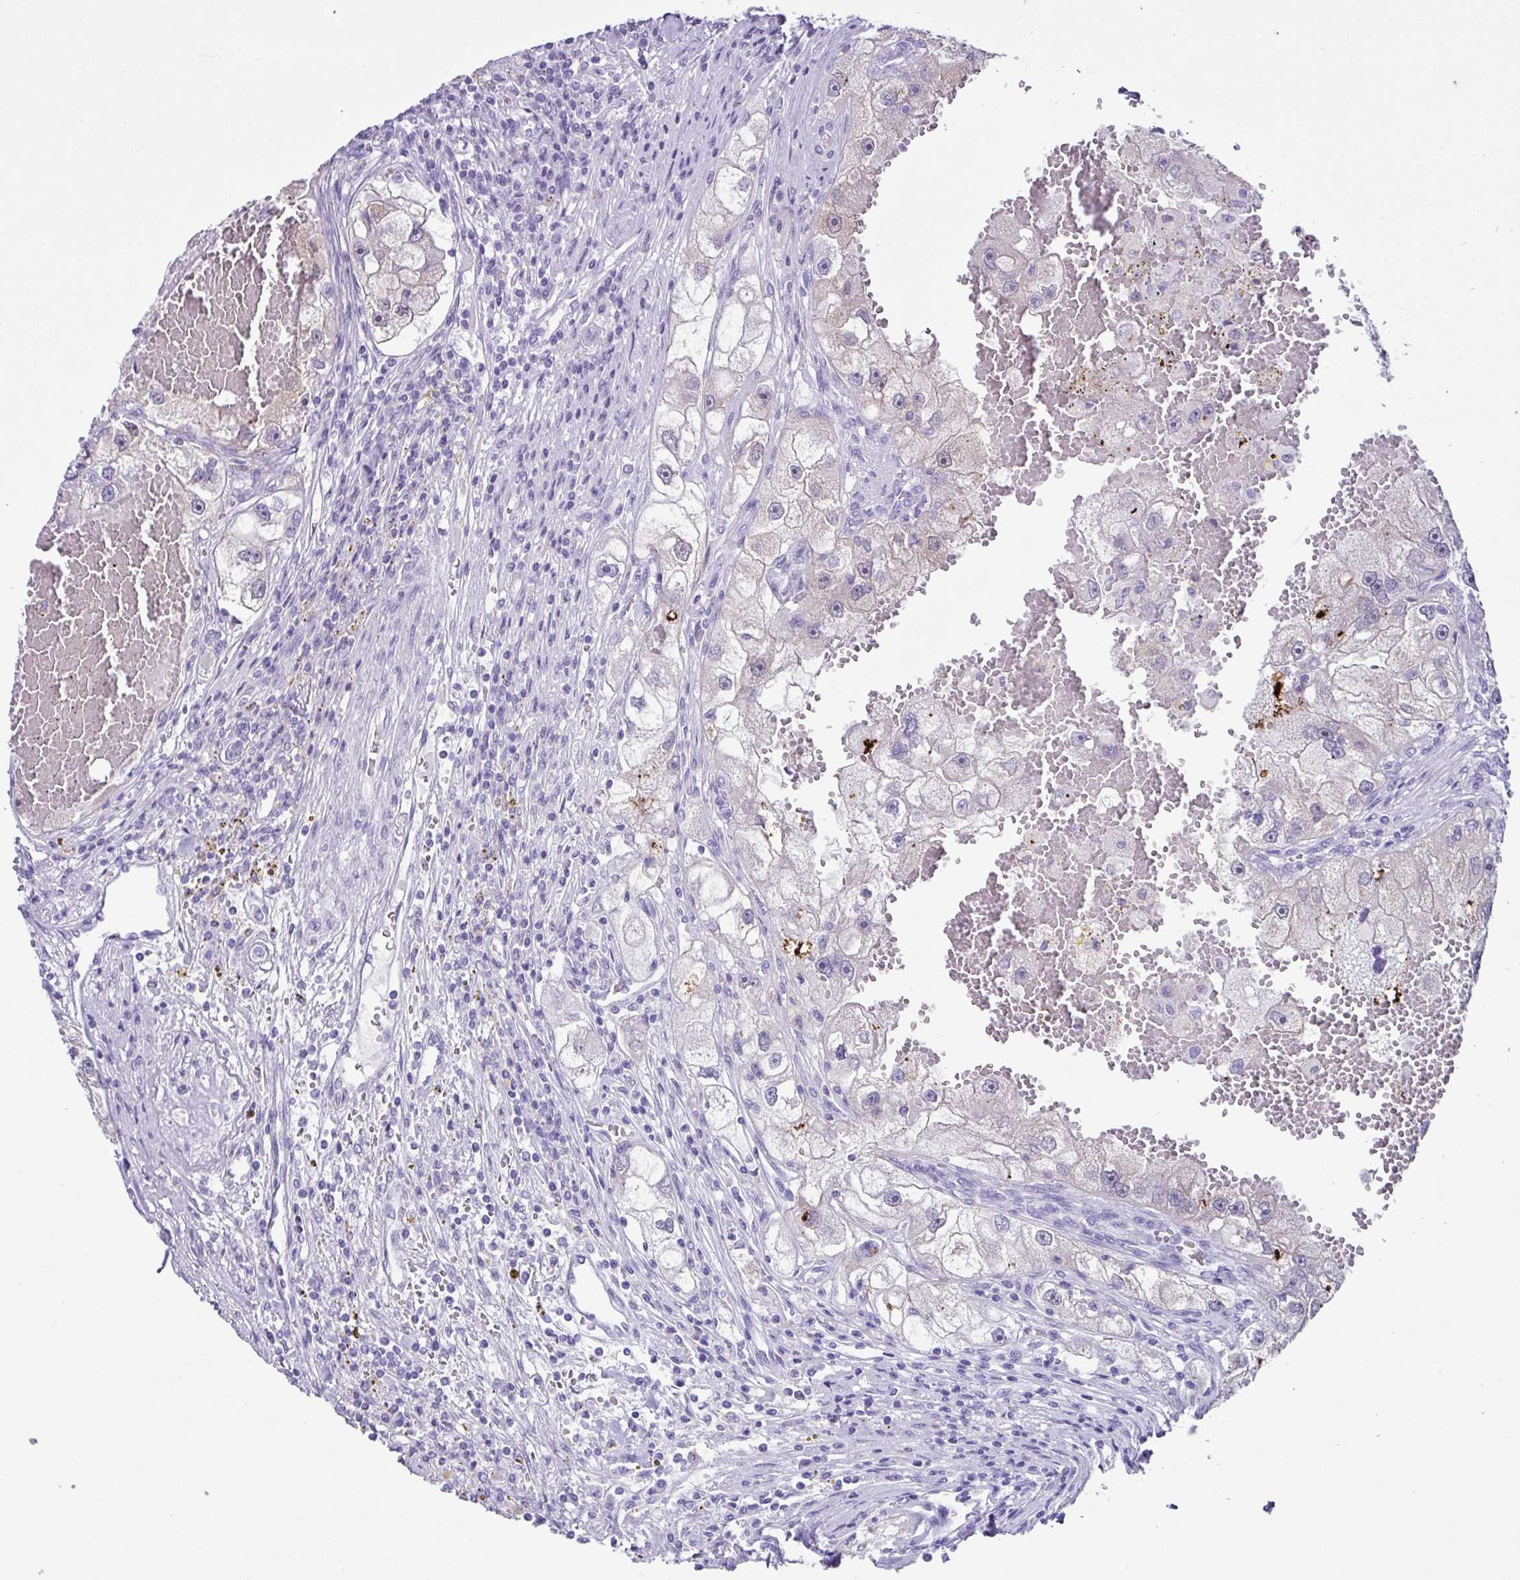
{"staining": {"intensity": "negative", "quantity": "none", "location": "none"}, "tissue": "renal cancer", "cell_type": "Tumor cells", "image_type": "cancer", "snomed": [{"axis": "morphology", "description": "Adenocarcinoma, NOS"}, {"axis": "topography", "description": "Kidney"}], "caption": "Immunohistochemistry image of neoplastic tissue: human renal adenocarcinoma stained with DAB exhibits no significant protein expression in tumor cells.", "gene": "LGALS4", "patient": {"sex": "male", "age": 63}}